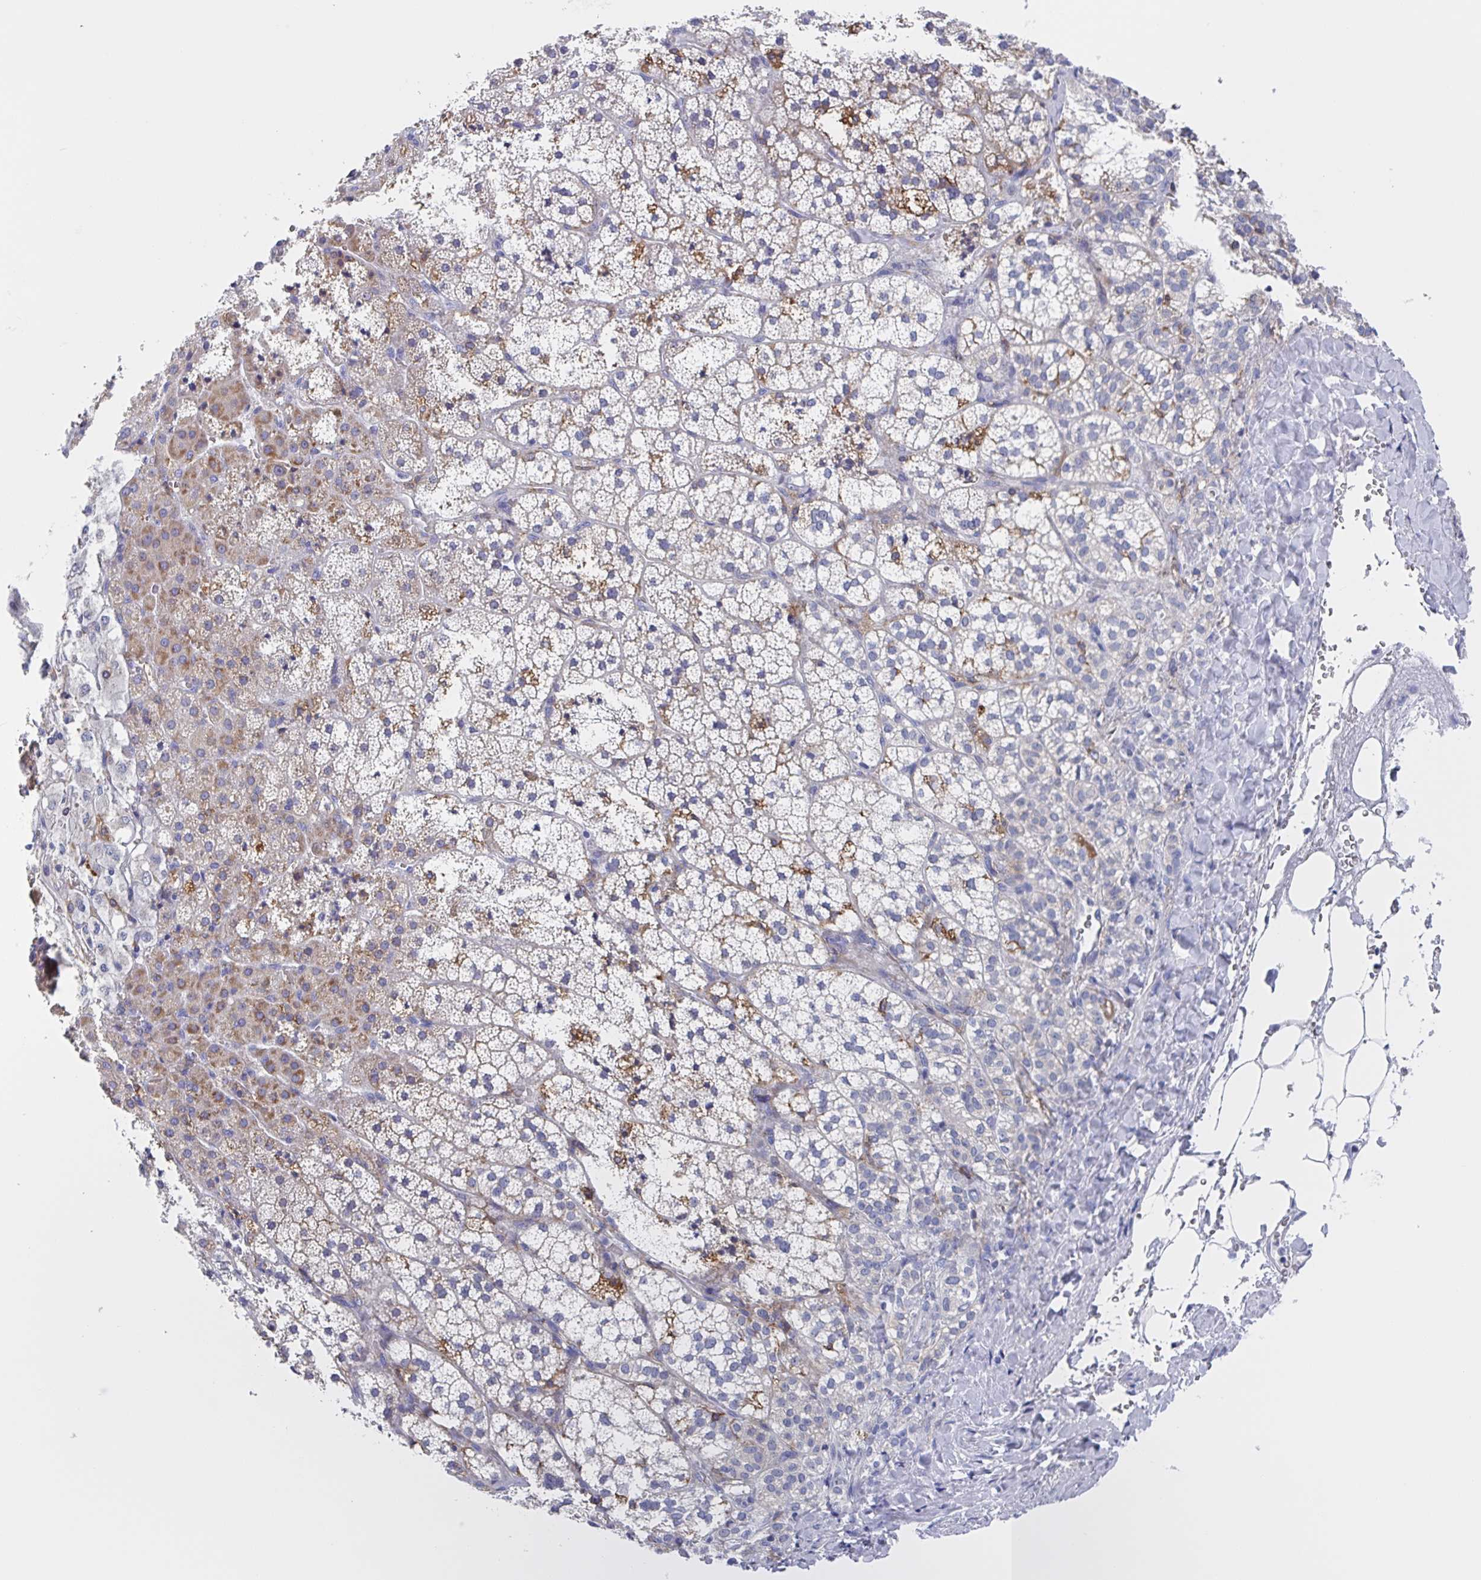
{"staining": {"intensity": "moderate", "quantity": "25%-75%", "location": "cytoplasmic/membranous"}, "tissue": "adrenal gland", "cell_type": "Glandular cells", "image_type": "normal", "snomed": [{"axis": "morphology", "description": "Normal tissue, NOS"}, {"axis": "topography", "description": "Adrenal gland"}], "caption": "Immunohistochemistry (DAB (3,3'-diaminobenzidine)) staining of unremarkable adrenal gland displays moderate cytoplasmic/membranous protein staining in about 25%-75% of glandular cells.", "gene": "FCGR3A", "patient": {"sex": "male", "age": 53}}